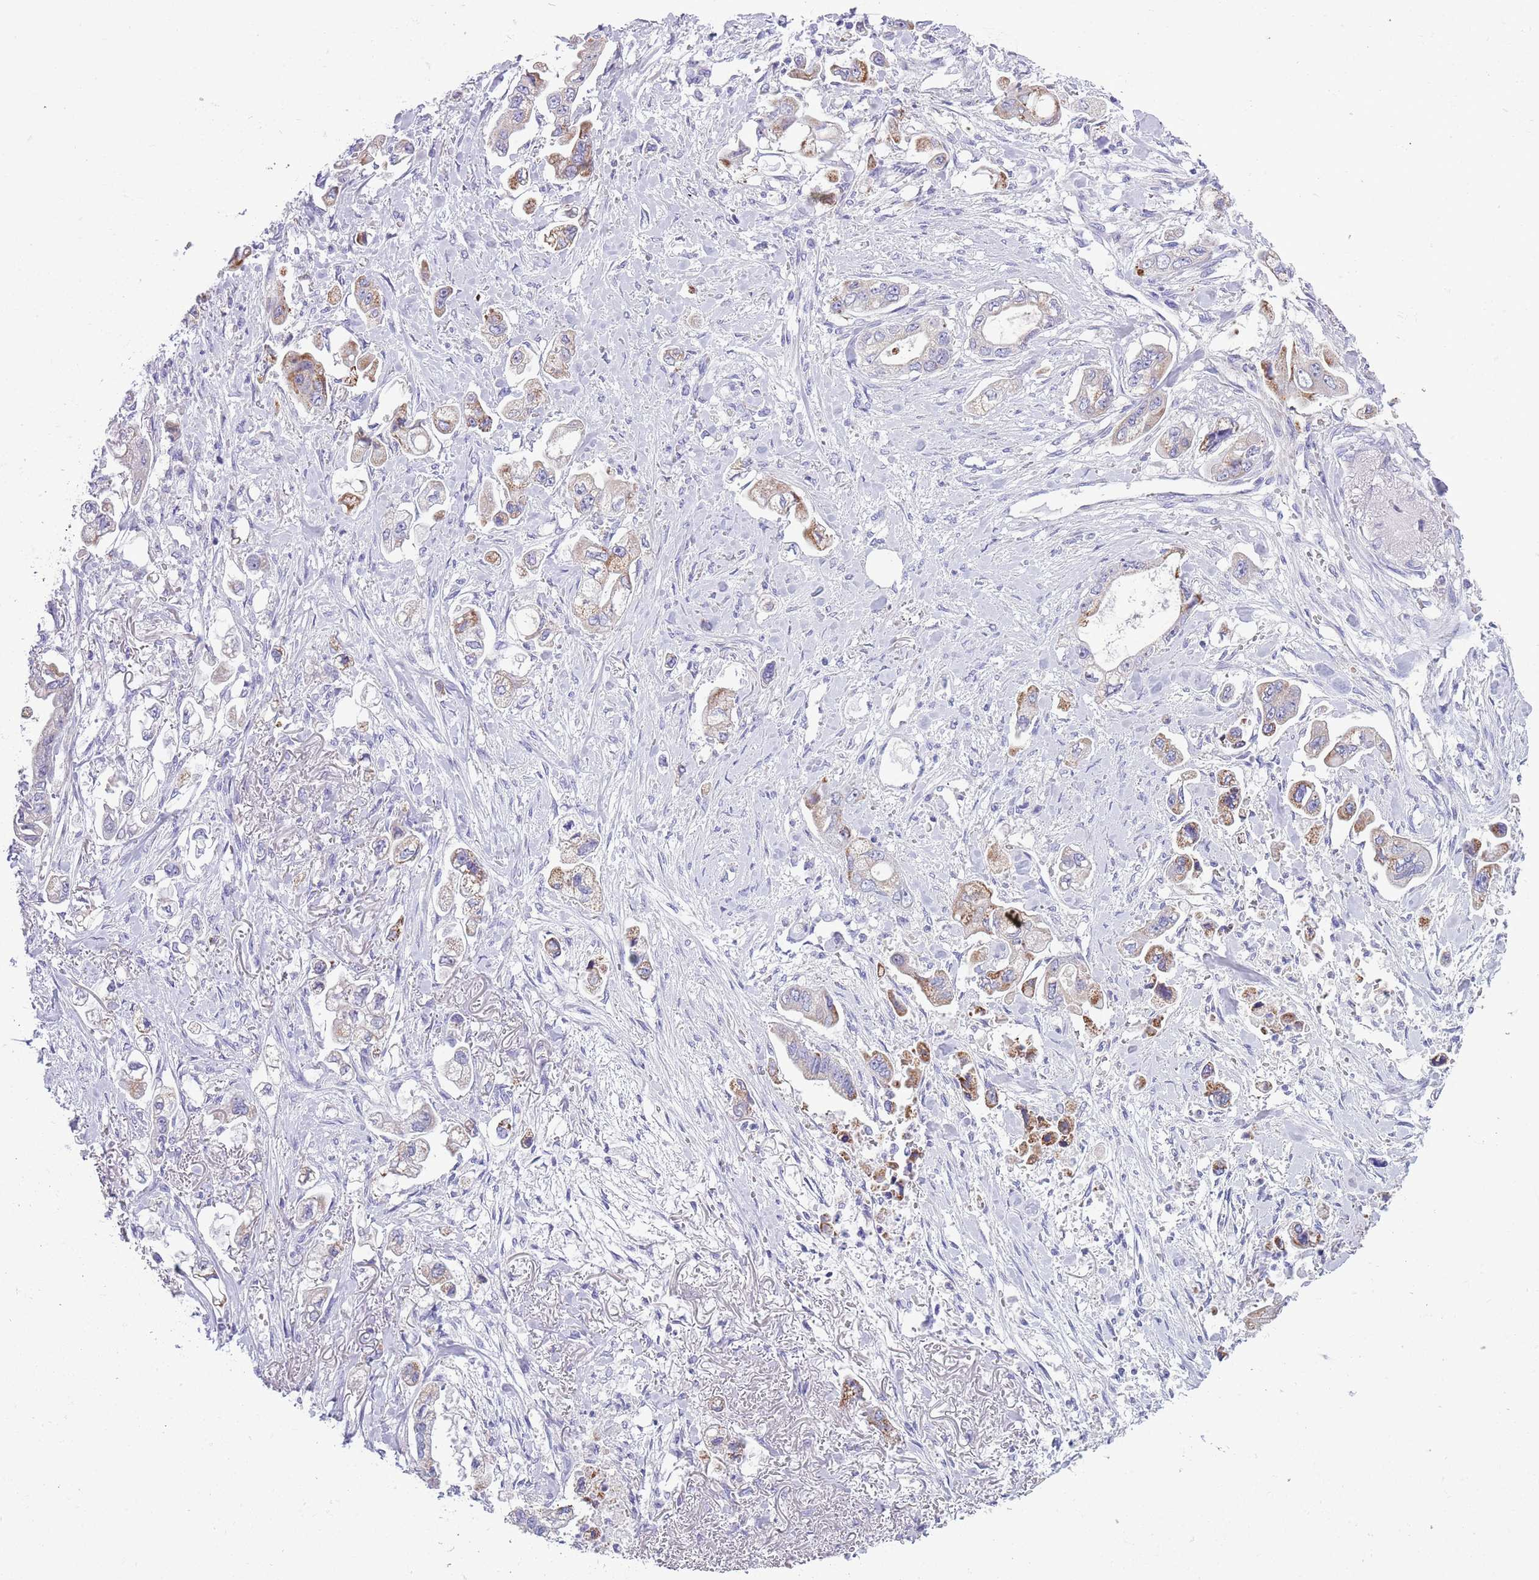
{"staining": {"intensity": "moderate", "quantity": "<25%", "location": "cytoplasmic/membranous"}, "tissue": "stomach cancer", "cell_type": "Tumor cells", "image_type": "cancer", "snomed": [{"axis": "morphology", "description": "Adenocarcinoma, NOS"}, {"axis": "topography", "description": "Stomach"}], "caption": "Stomach adenocarcinoma tissue exhibits moderate cytoplasmic/membranous expression in approximately <25% of tumor cells, visualized by immunohistochemistry. Immunohistochemistry (ihc) stains the protein of interest in brown and the nuclei are stained blue.", "gene": "MOCOS", "patient": {"sex": "male", "age": 62}}